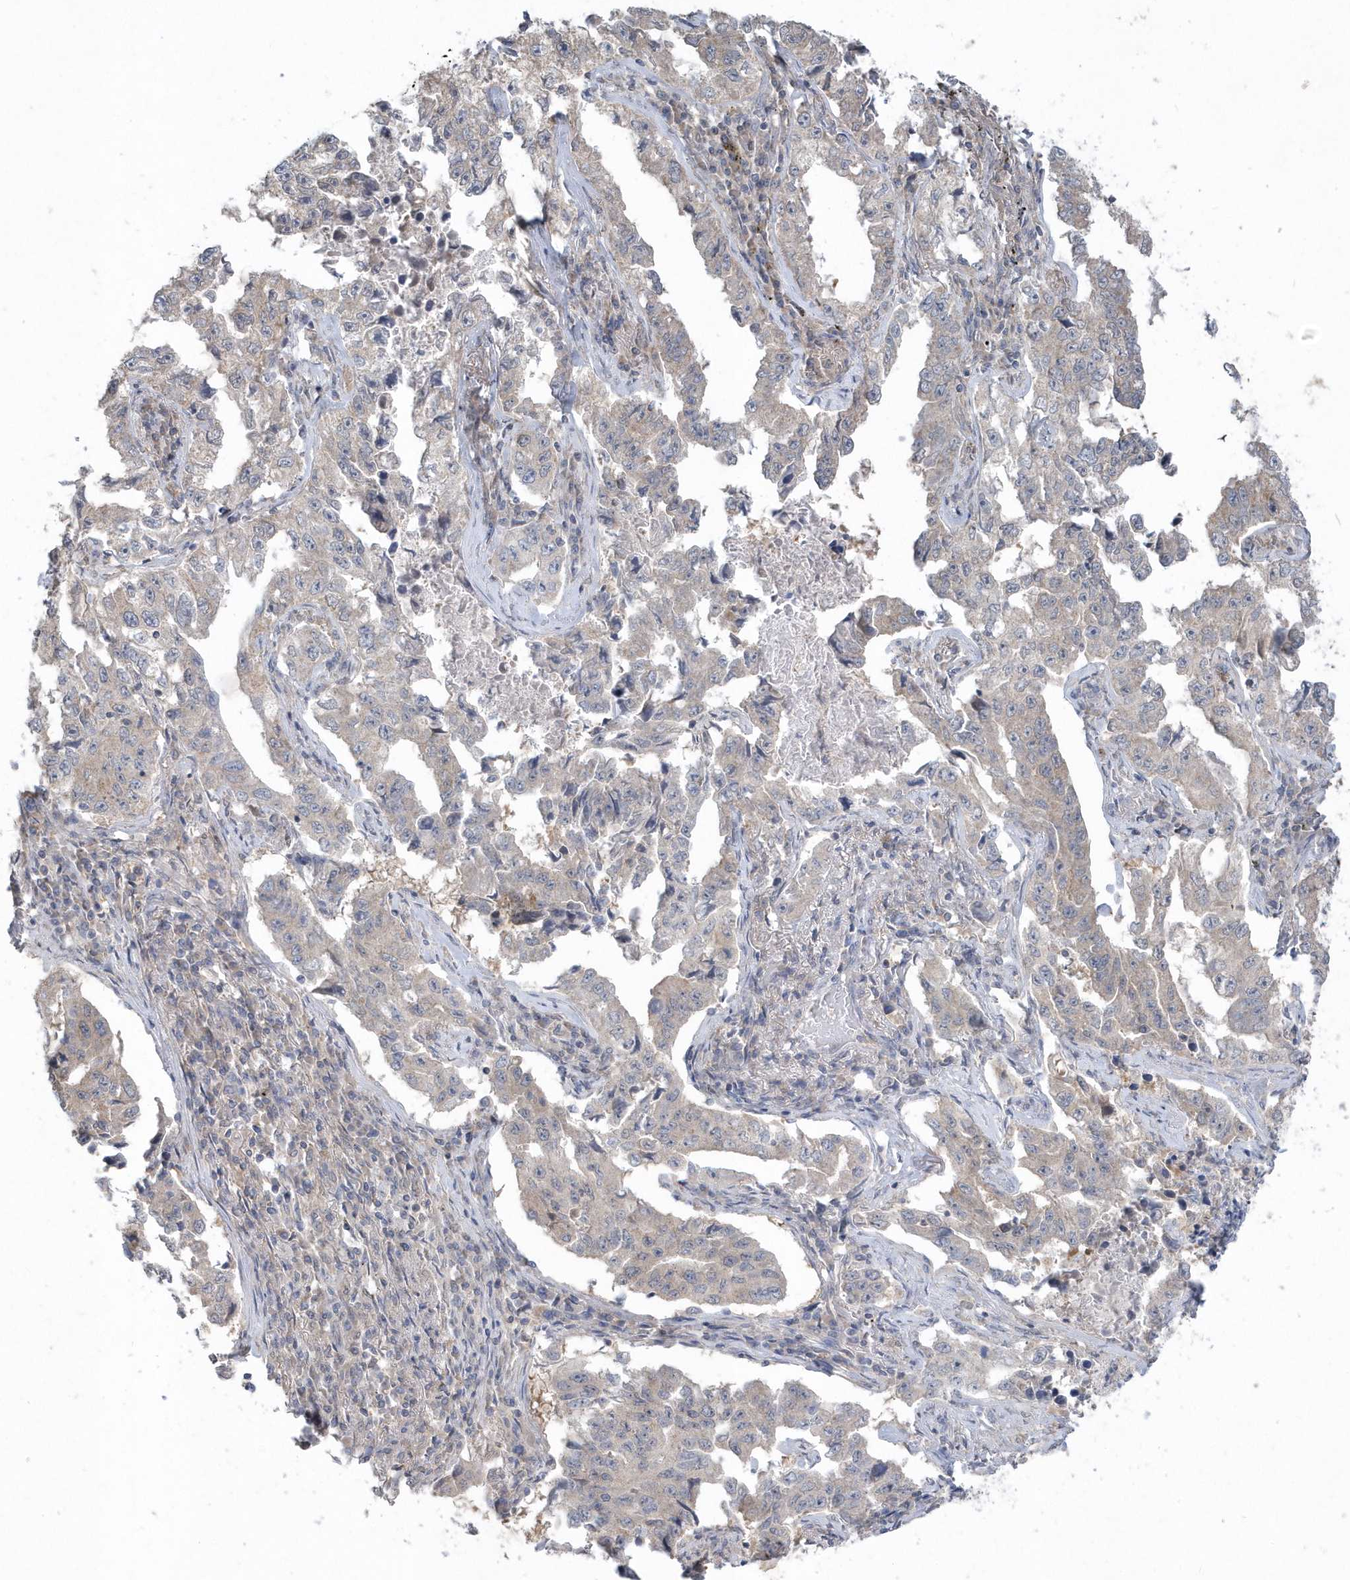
{"staining": {"intensity": "weak", "quantity": "25%-75%", "location": "cytoplasmic/membranous"}, "tissue": "lung cancer", "cell_type": "Tumor cells", "image_type": "cancer", "snomed": [{"axis": "morphology", "description": "Adenocarcinoma, NOS"}, {"axis": "topography", "description": "Lung"}], "caption": "Lung cancer (adenocarcinoma) stained with DAB immunohistochemistry (IHC) reveals low levels of weak cytoplasmic/membranous staining in approximately 25%-75% of tumor cells.", "gene": "AKR7A2", "patient": {"sex": "female", "age": 51}}